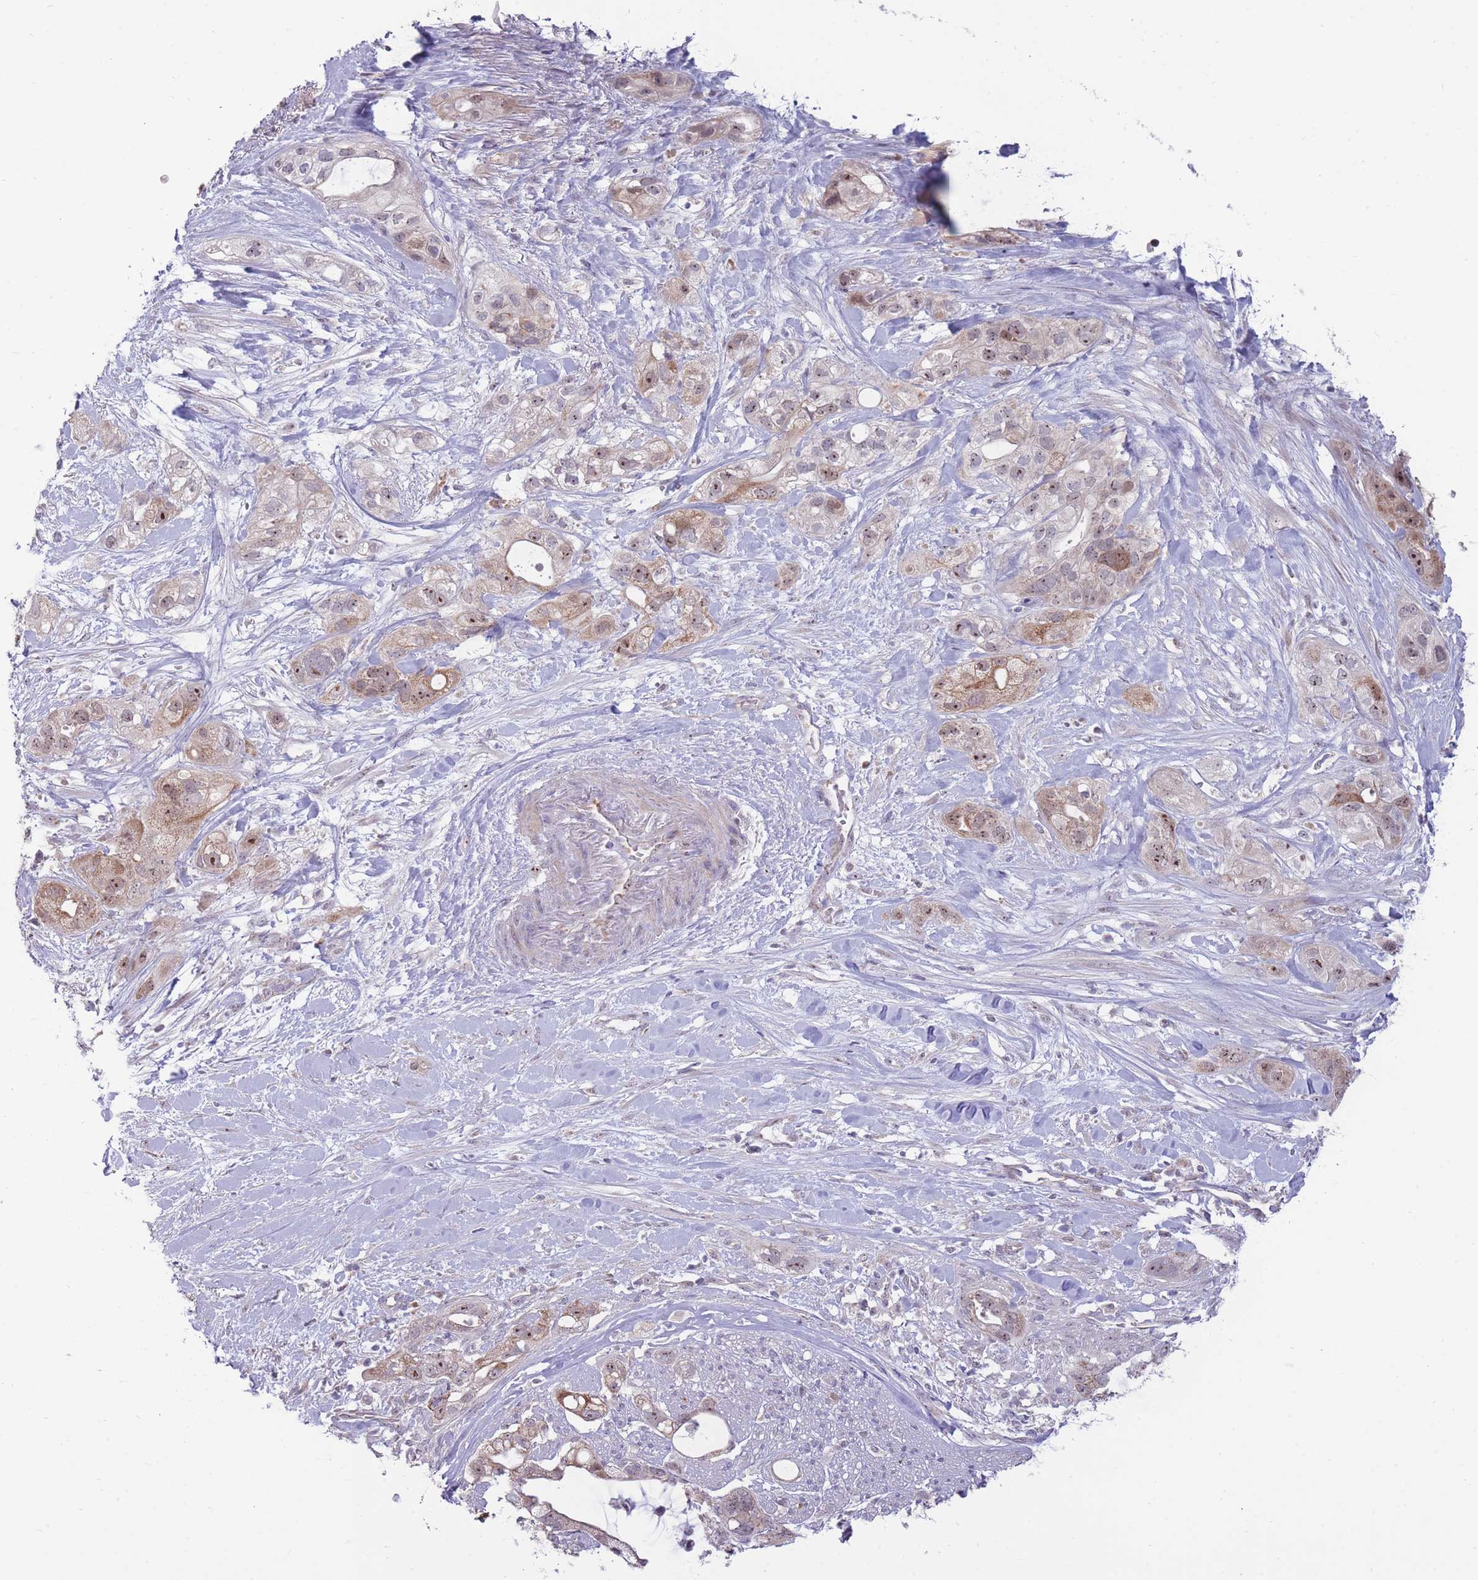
{"staining": {"intensity": "moderate", "quantity": ">75%", "location": "cytoplasmic/membranous,nuclear"}, "tissue": "pancreatic cancer", "cell_type": "Tumor cells", "image_type": "cancer", "snomed": [{"axis": "morphology", "description": "Adenocarcinoma, NOS"}, {"axis": "topography", "description": "Pancreas"}], "caption": "An IHC histopathology image of tumor tissue is shown. Protein staining in brown highlights moderate cytoplasmic/membranous and nuclear positivity in pancreatic cancer (adenocarcinoma) within tumor cells.", "gene": "MCIDAS", "patient": {"sex": "male", "age": 44}}